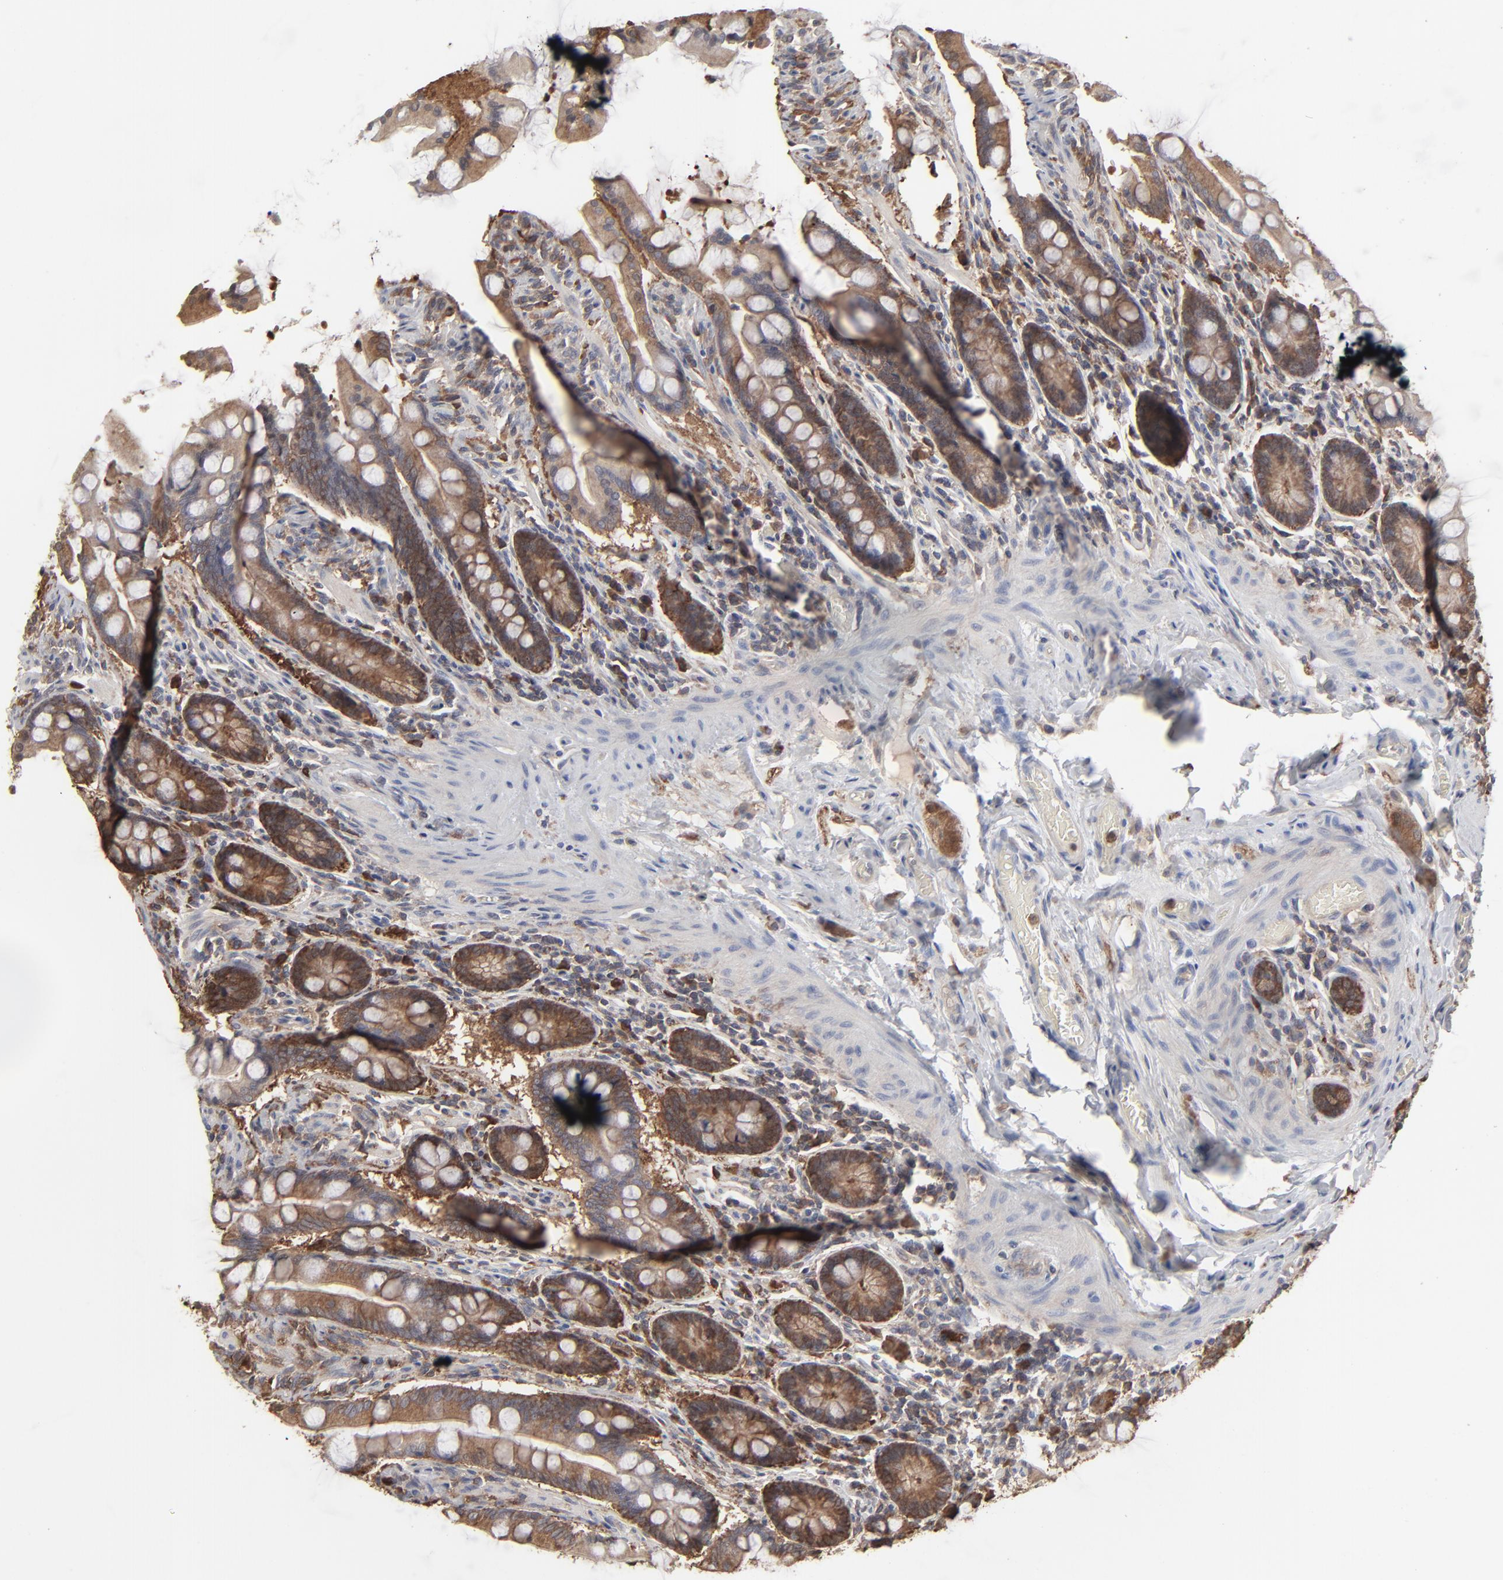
{"staining": {"intensity": "moderate", "quantity": ">75%", "location": "cytoplasmic/membranous"}, "tissue": "small intestine", "cell_type": "Glandular cells", "image_type": "normal", "snomed": [{"axis": "morphology", "description": "Normal tissue, NOS"}, {"axis": "topography", "description": "Small intestine"}], "caption": "Immunohistochemical staining of unremarkable human small intestine demonstrates moderate cytoplasmic/membranous protein positivity in about >75% of glandular cells.", "gene": "NME1", "patient": {"sex": "male", "age": 41}}